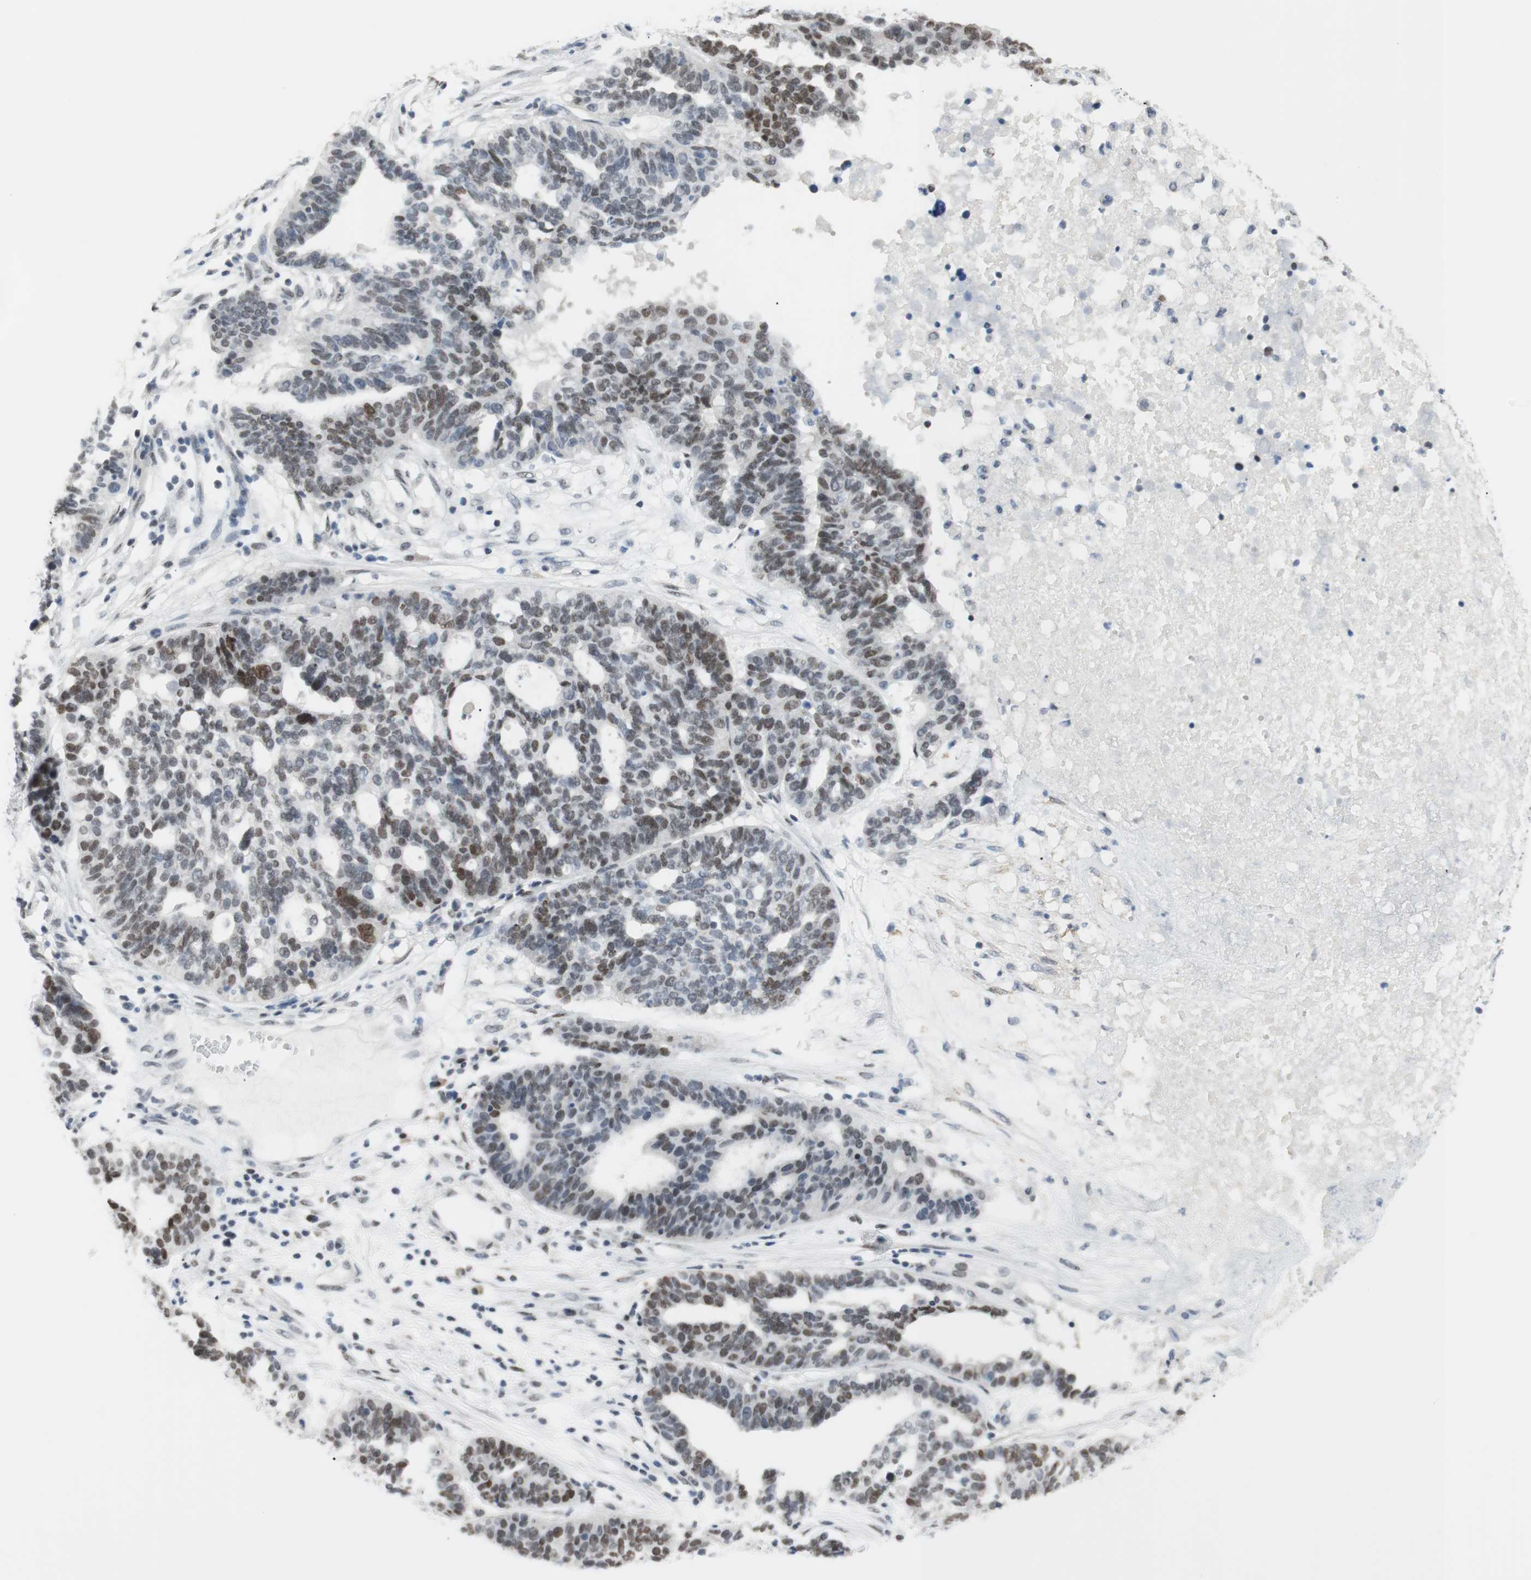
{"staining": {"intensity": "moderate", "quantity": "<25%", "location": "nuclear"}, "tissue": "ovarian cancer", "cell_type": "Tumor cells", "image_type": "cancer", "snomed": [{"axis": "morphology", "description": "Cystadenocarcinoma, serous, NOS"}, {"axis": "topography", "description": "Ovary"}], "caption": "About <25% of tumor cells in human ovarian cancer (serous cystadenocarcinoma) demonstrate moderate nuclear protein expression as visualized by brown immunohistochemical staining.", "gene": "BMI1", "patient": {"sex": "female", "age": 59}}